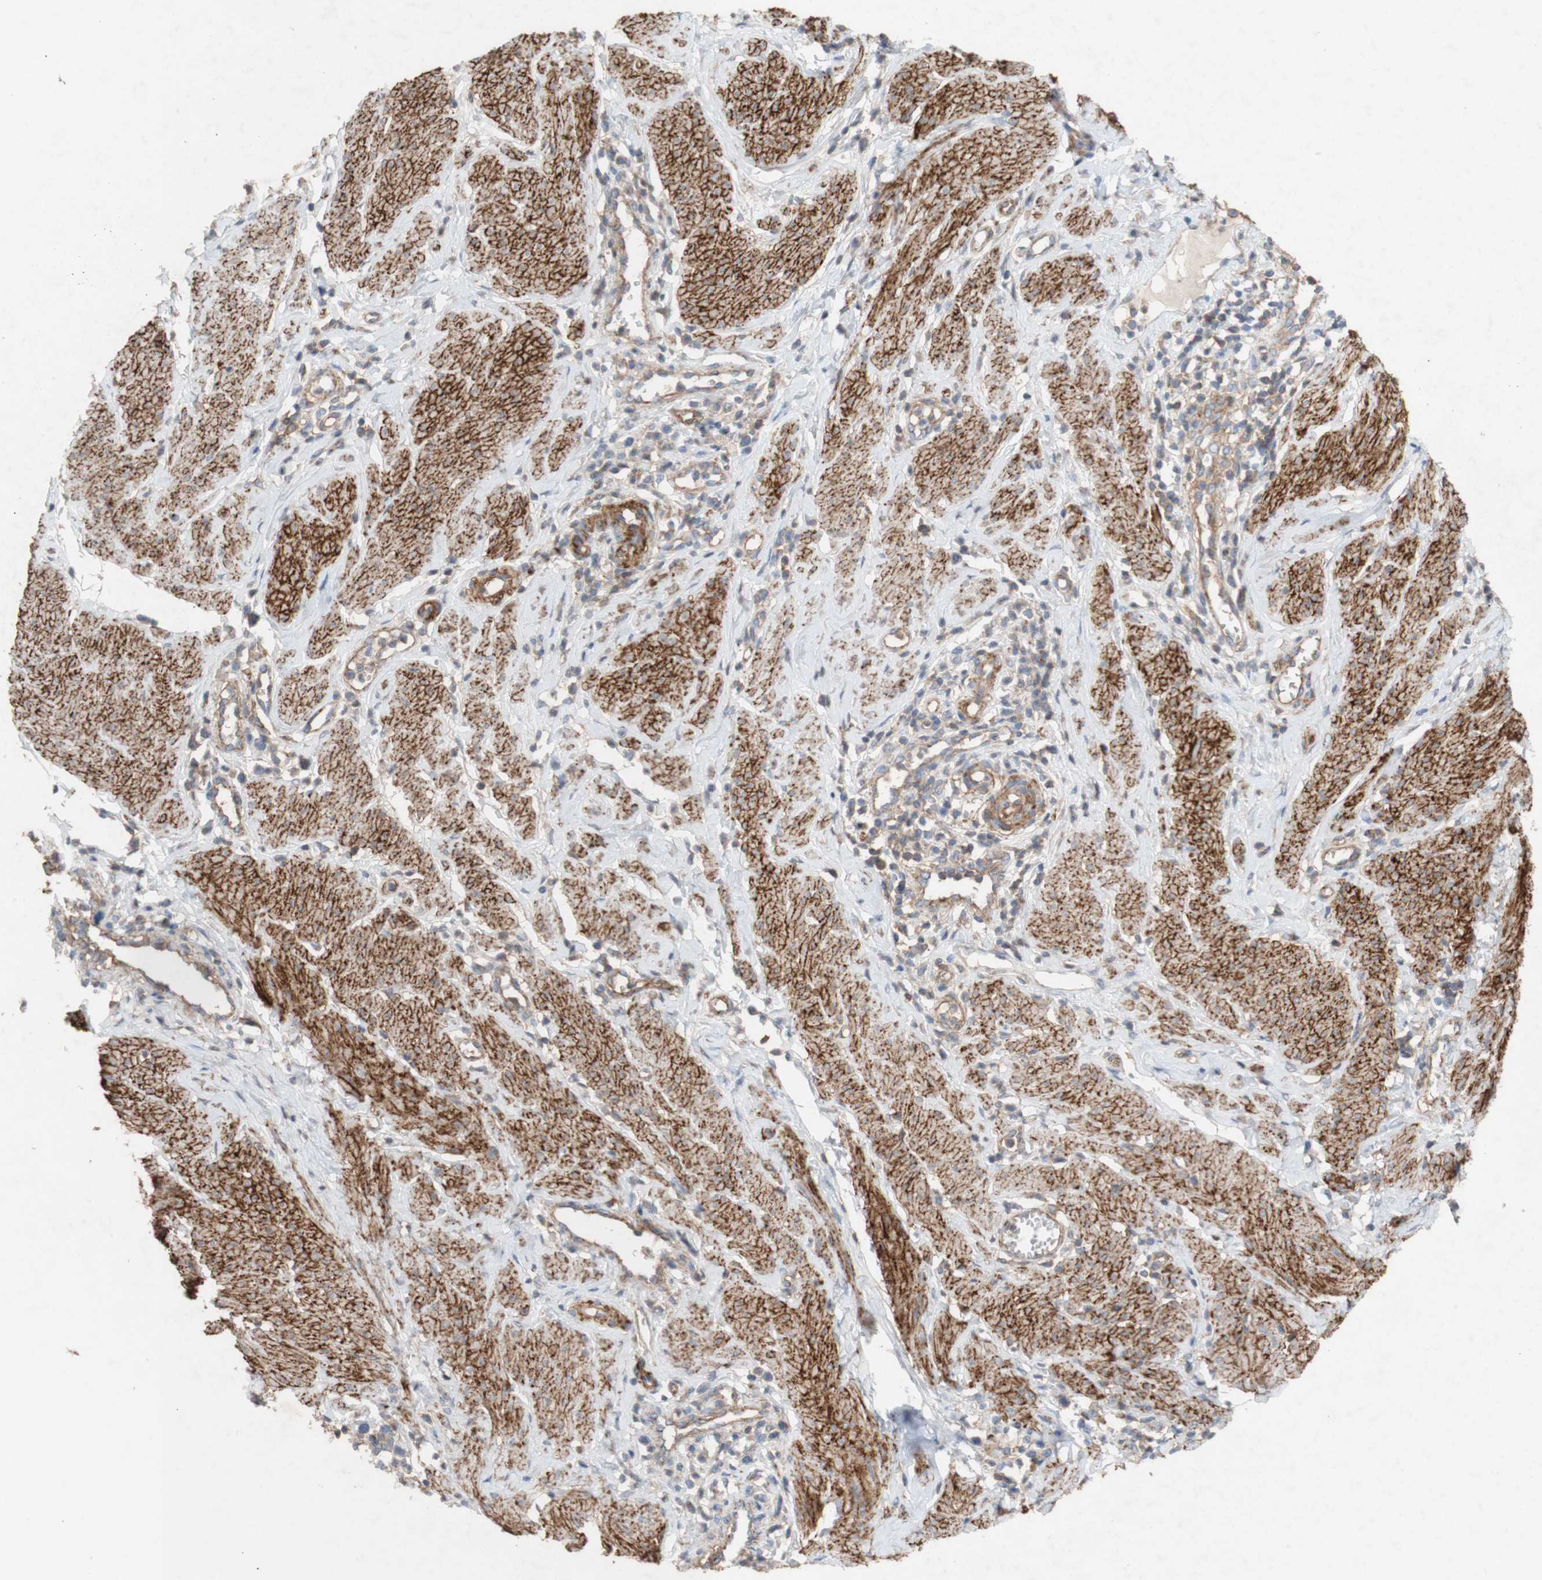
{"staining": {"intensity": "strong", "quantity": "25%-75%", "location": "cytoplasmic/membranous"}, "tissue": "cervical cancer", "cell_type": "Tumor cells", "image_type": "cancer", "snomed": [{"axis": "morphology", "description": "Normal tissue, NOS"}, {"axis": "morphology", "description": "Squamous cell carcinoma, NOS"}, {"axis": "topography", "description": "Cervix"}], "caption": "IHC photomicrograph of neoplastic tissue: human cervical cancer (squamous cell carcinoma) stained using IHC shows high levels of strong protein expression localized specifically in the cytoplasmic/membranous of tumor cells, appearing as a cytoplasmic/membranous brown color.", "gene": "ATP2A3", "patient": {"sex": "female", "age": 35}}